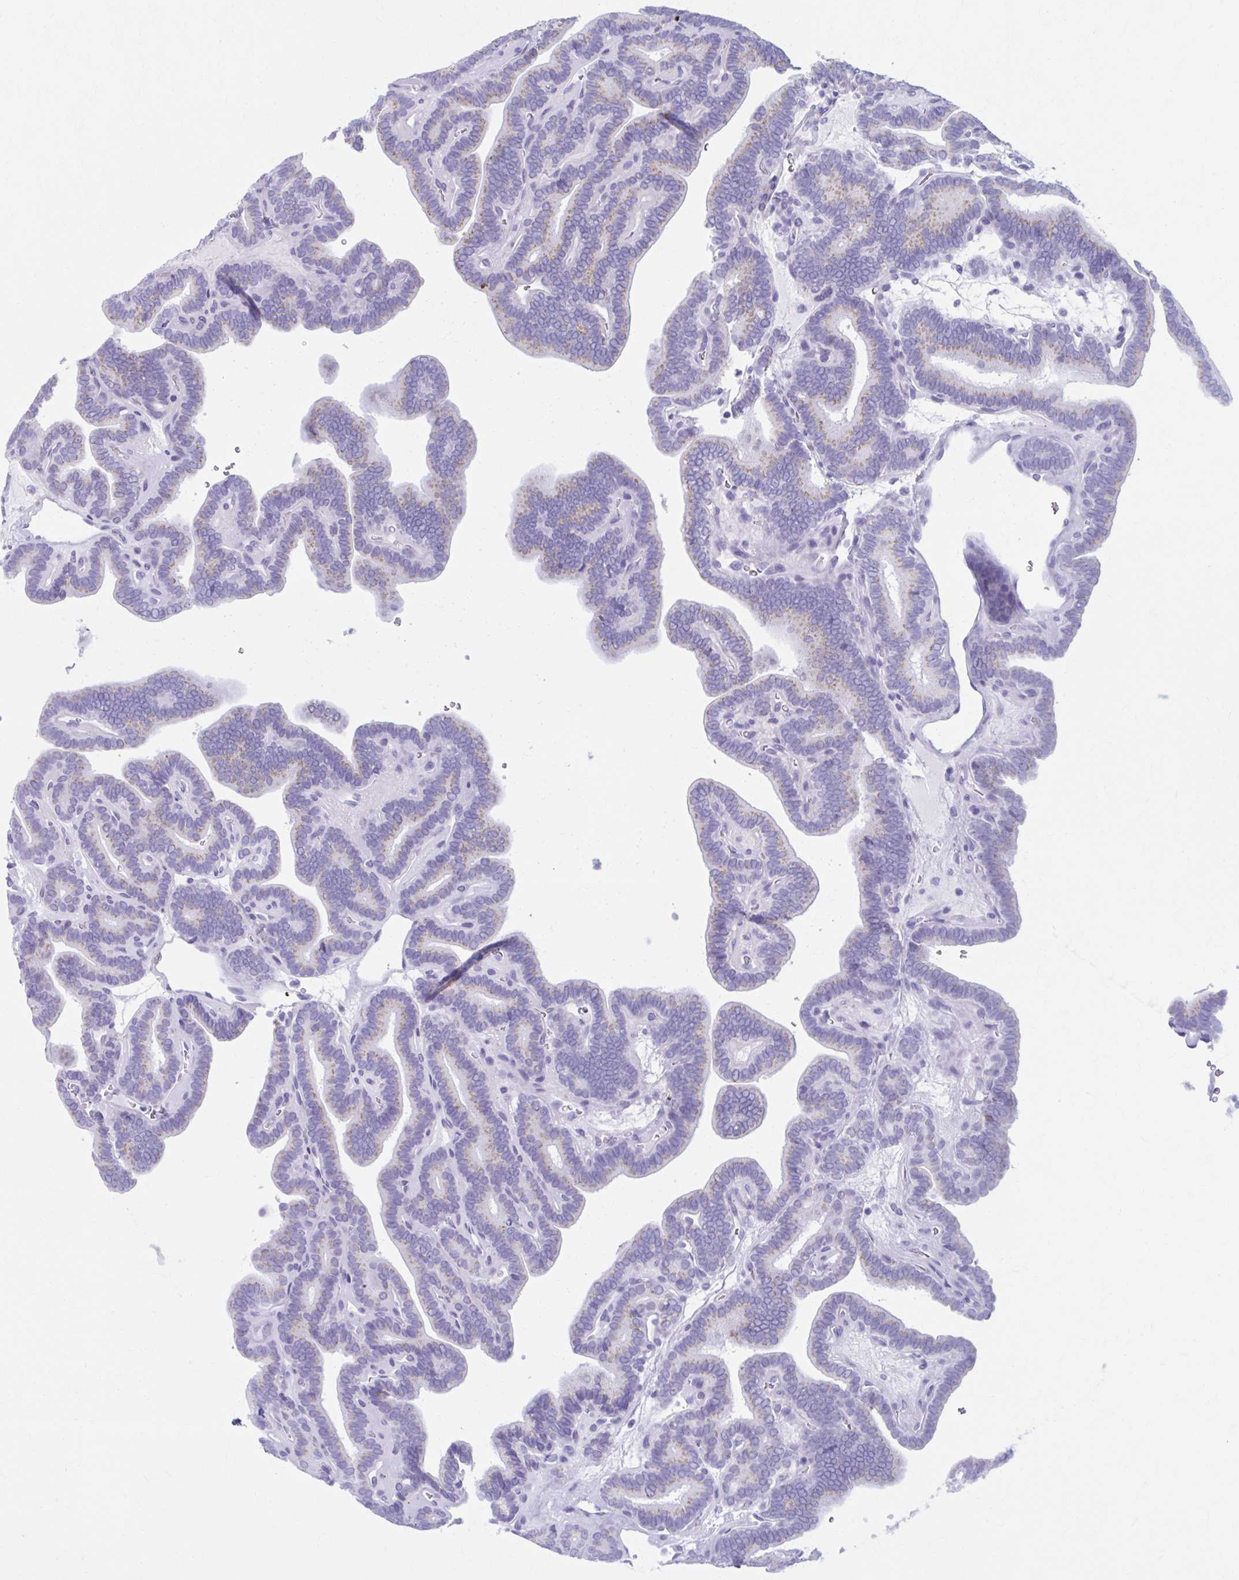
{"staining": {"intensity": "weak", "quantity": "25%-75%", "location": "cytoplasmic/membranous"}, "tissue": "thyroid cancer", "cell_type": "Tumor cells", "image_type": "cancer", "snomed": [{"axis": "morphology", "description": "Papillary adenocarcinoma, NOS"}, {"axis": "topography", "description": "Thyroid gland"}], "caption": "This image exhibits thyroid papillary adenocarcinoma stained with IHC to label a protein in brown. The cytoplasmic/membranous of tumor cells show weak positivity for the protein. Nuclei are counter-stained blue.", "gene": "KCNE2", "patient": {"sex": "female", "age": 21}}